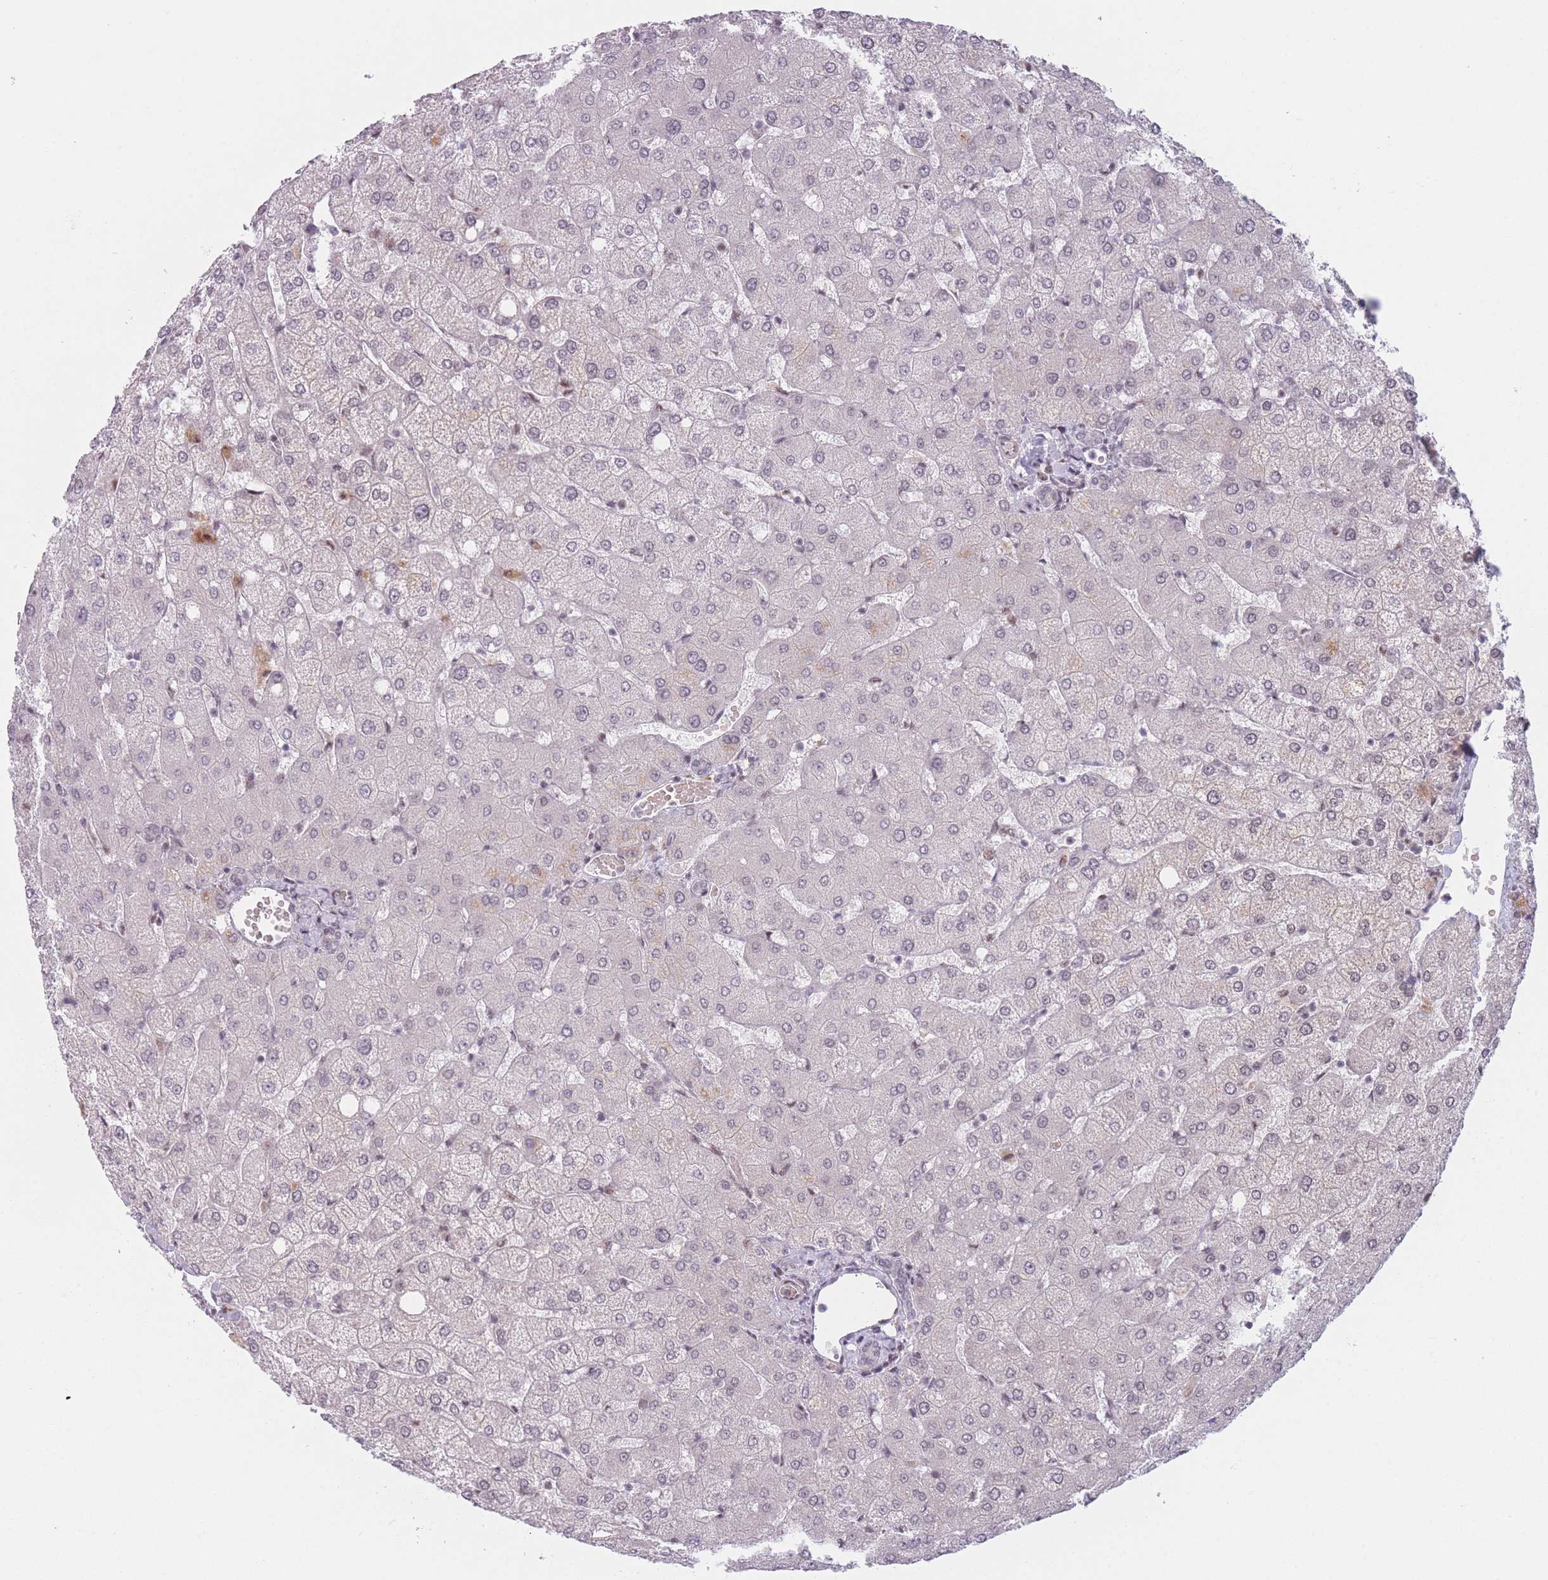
{"staining": {"intensity": "negative", "quantity": "none", "location": "none"}, "tissue": "liver", "cell_type": "Cholangiocytes", "image_type": "normal", "snomed": [{"axis": "morphology", "description": "Normal tissue, NOS"}, {"axis": "topography", "description": "Liver"}], "caption": "This is an immunohistochemistry histopathology image of benign liver. There is no expression in cholangiocytes.", "gene": "SUPT6H", "patient": {"sex": "female", "age": 54}}